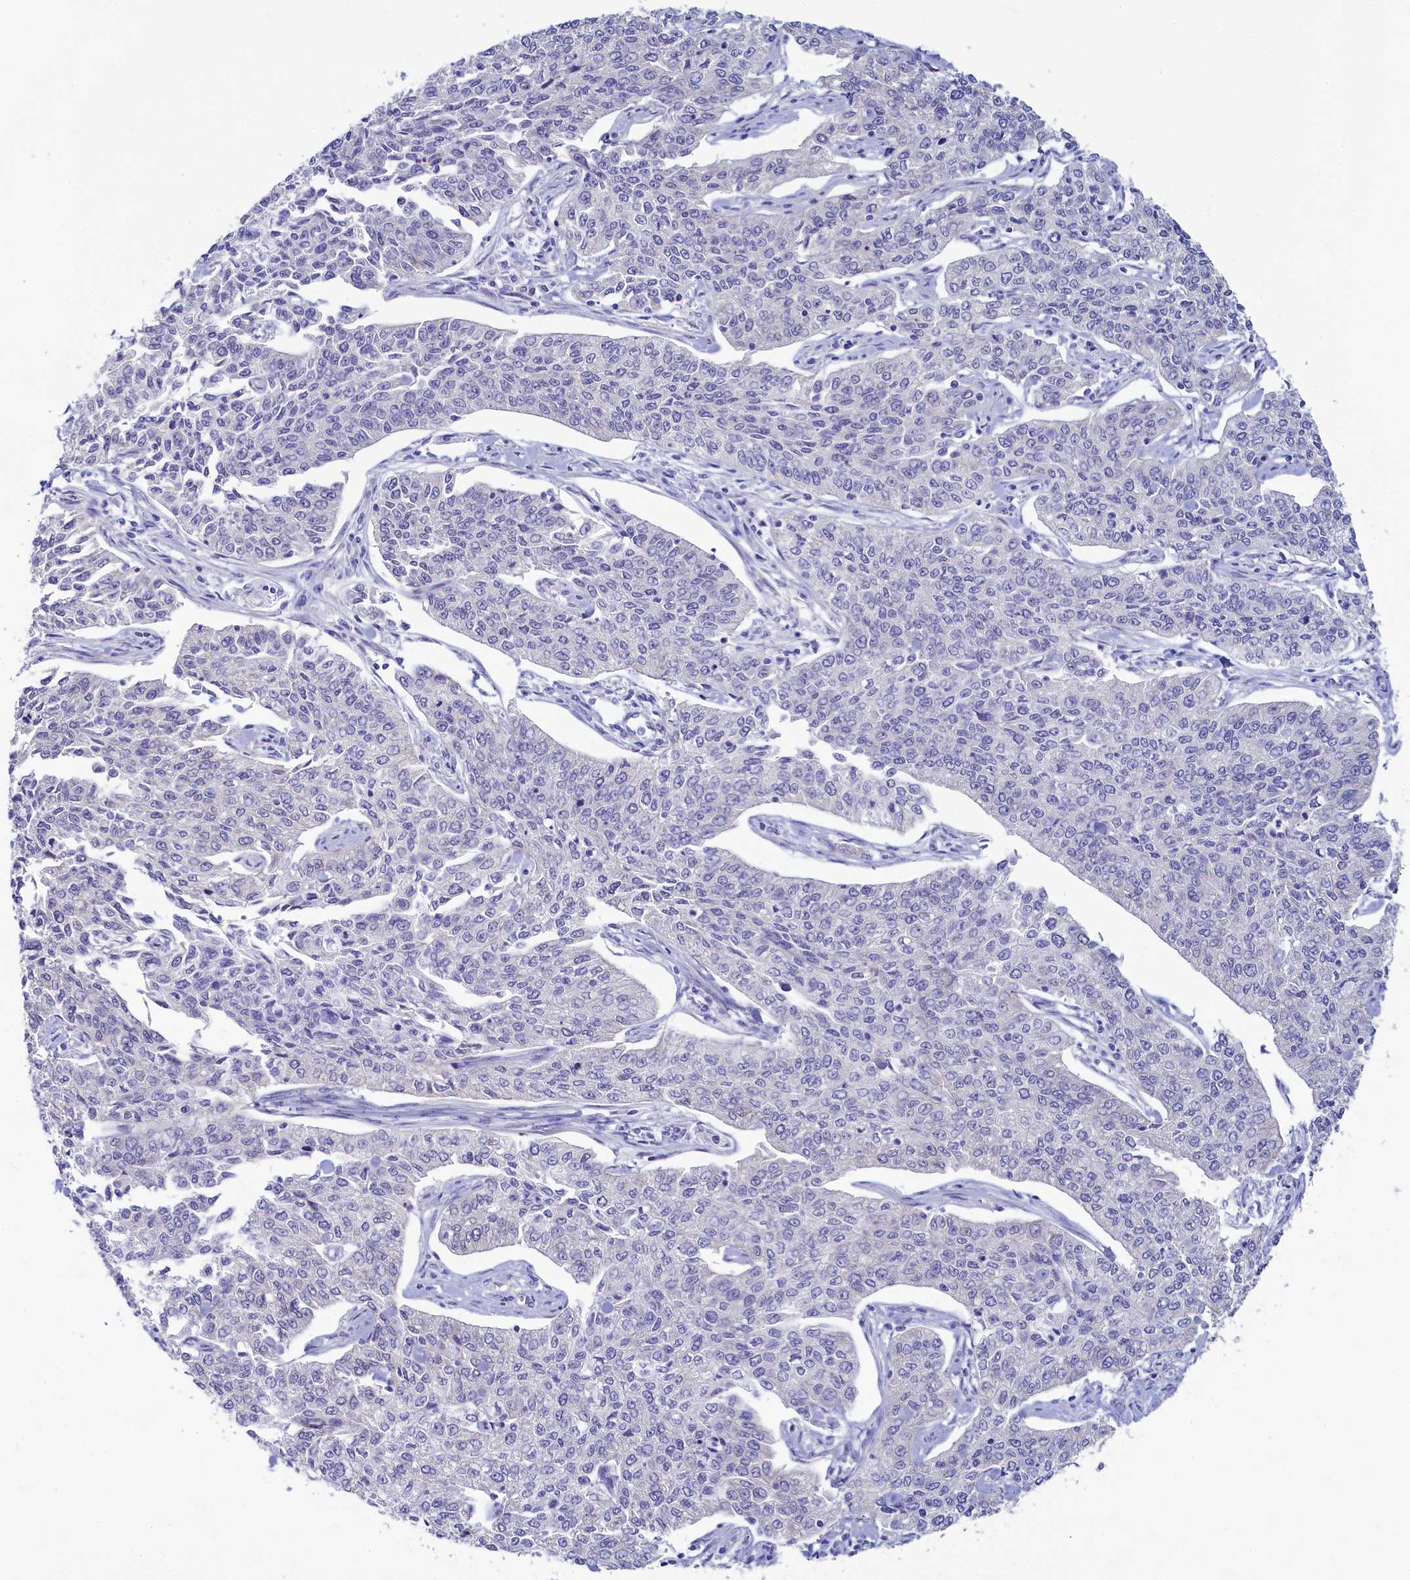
{"staining": {"intensity": "negative", "quantity": "none", "location": "none"}, "tissue": "cervical cancer", "cell_type": "Tumor cells", "image_type": "cancer", "snomed": [{"axis": "morphology", "description": "Squamous cell carcinoma, NOS"}, {"axis": "topography", "description": "Cervix"}], "caption": "Image shows no significant protein expression in tumor cells of squamous cell carcinoma (cervical). (Brightfield microscopy of DAB (3,3'-diaminobenzidine) immunohistochemistry at high magnification).", "gene": "SKA3", "patient": {"sex": "female", "age": 35}}